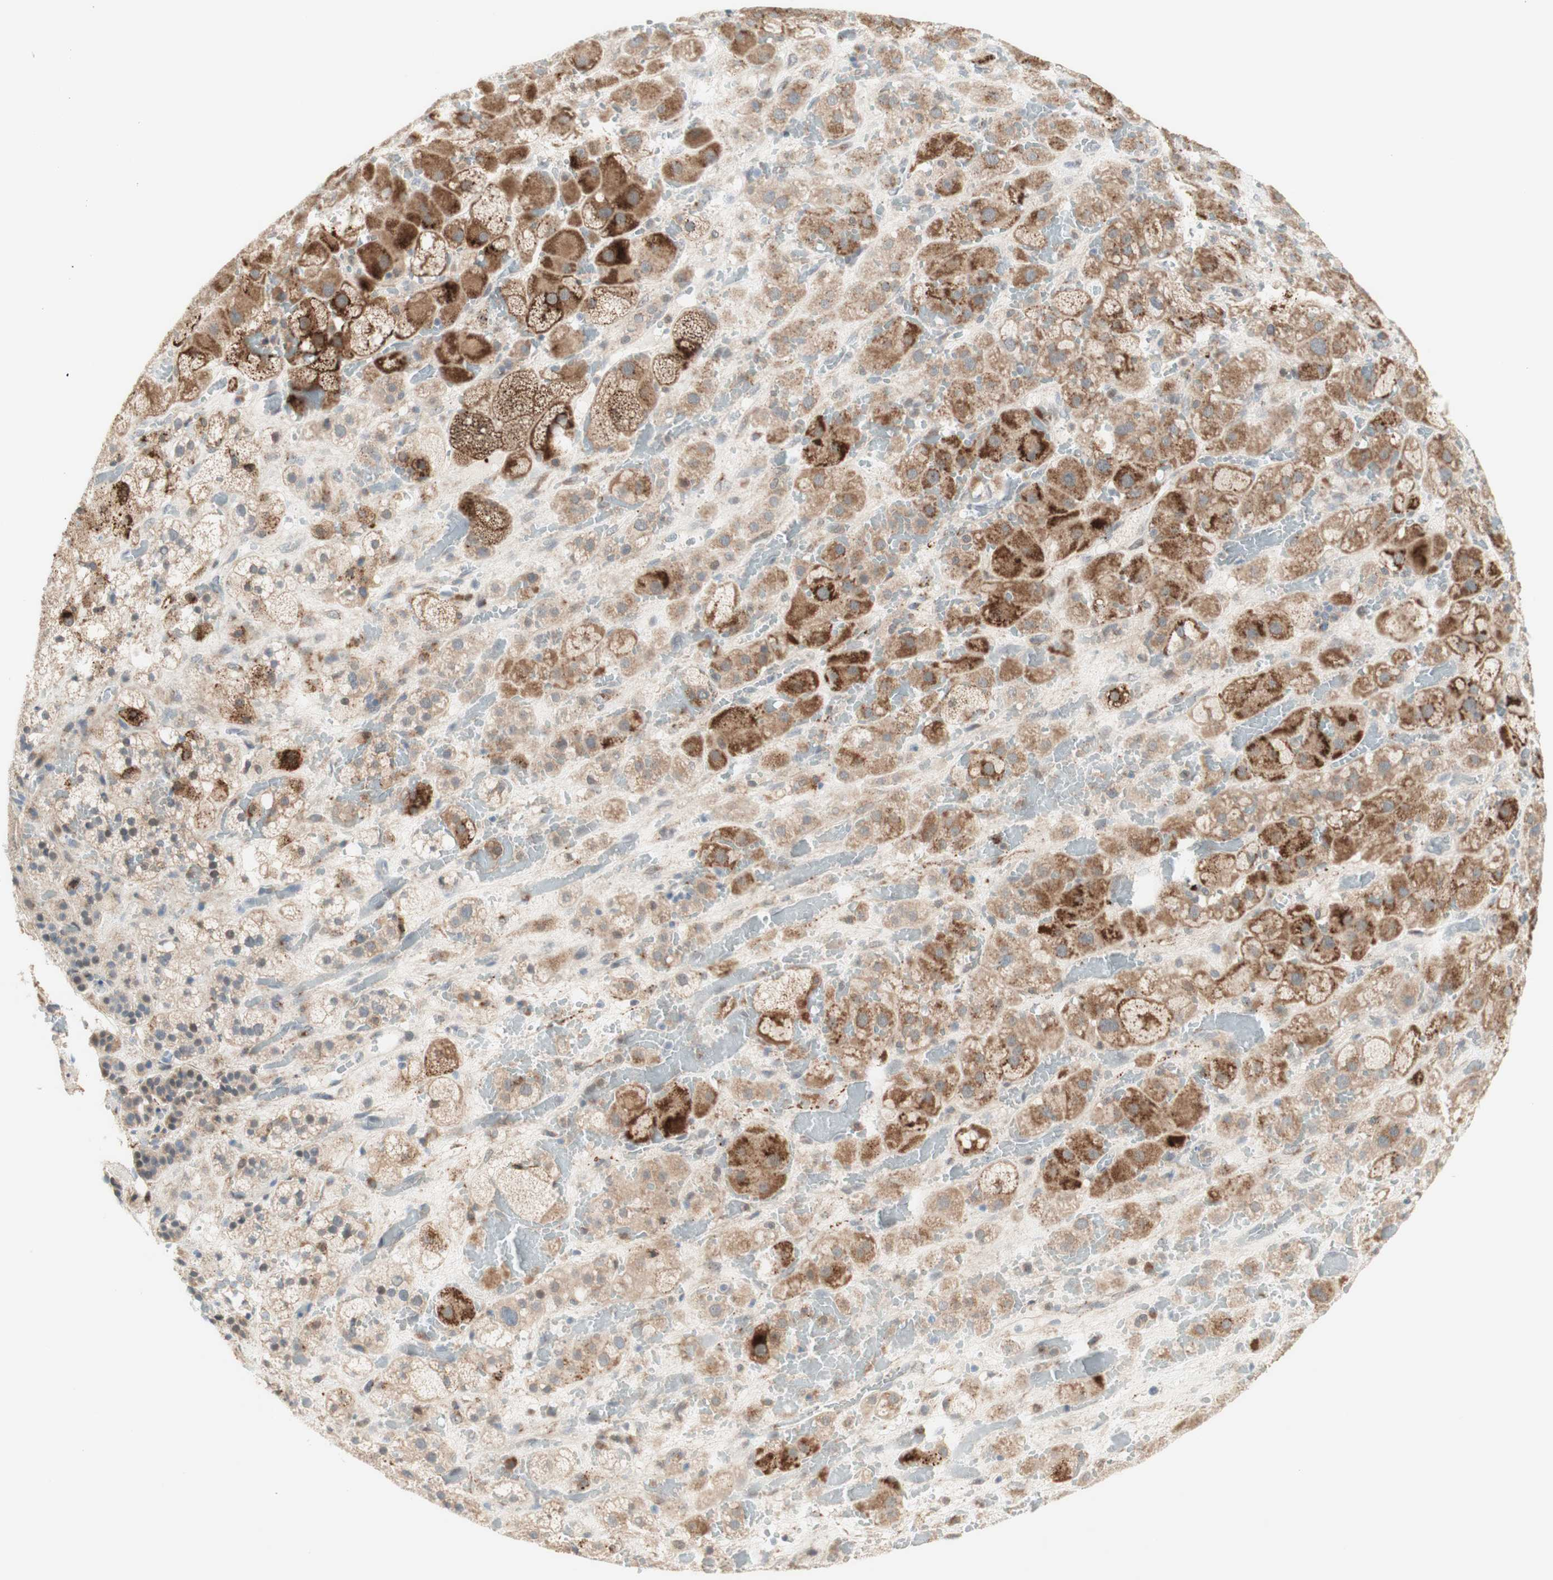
{"staining": {"intensity": "moderate", "quantity": ">75%", "location": "cytoplasmic/membranous"}, "tissue": "adrenal gland", "cell_type": "Glandular cells", "image_type": "normal", "snomed": [{"axis": "morphology", "description": "Normal tissue, NOS"}, {"axis": "topography", "description": "Adrenal gland"}], "caption": "This is a photomicrograph of IHC staining of unremarkable adrenal gland, which shows moderate staining in the cytoplasmic/membranous of glandular cells.", "gene": "GAPT", "patient": {"sex": "female", "age": 47}}